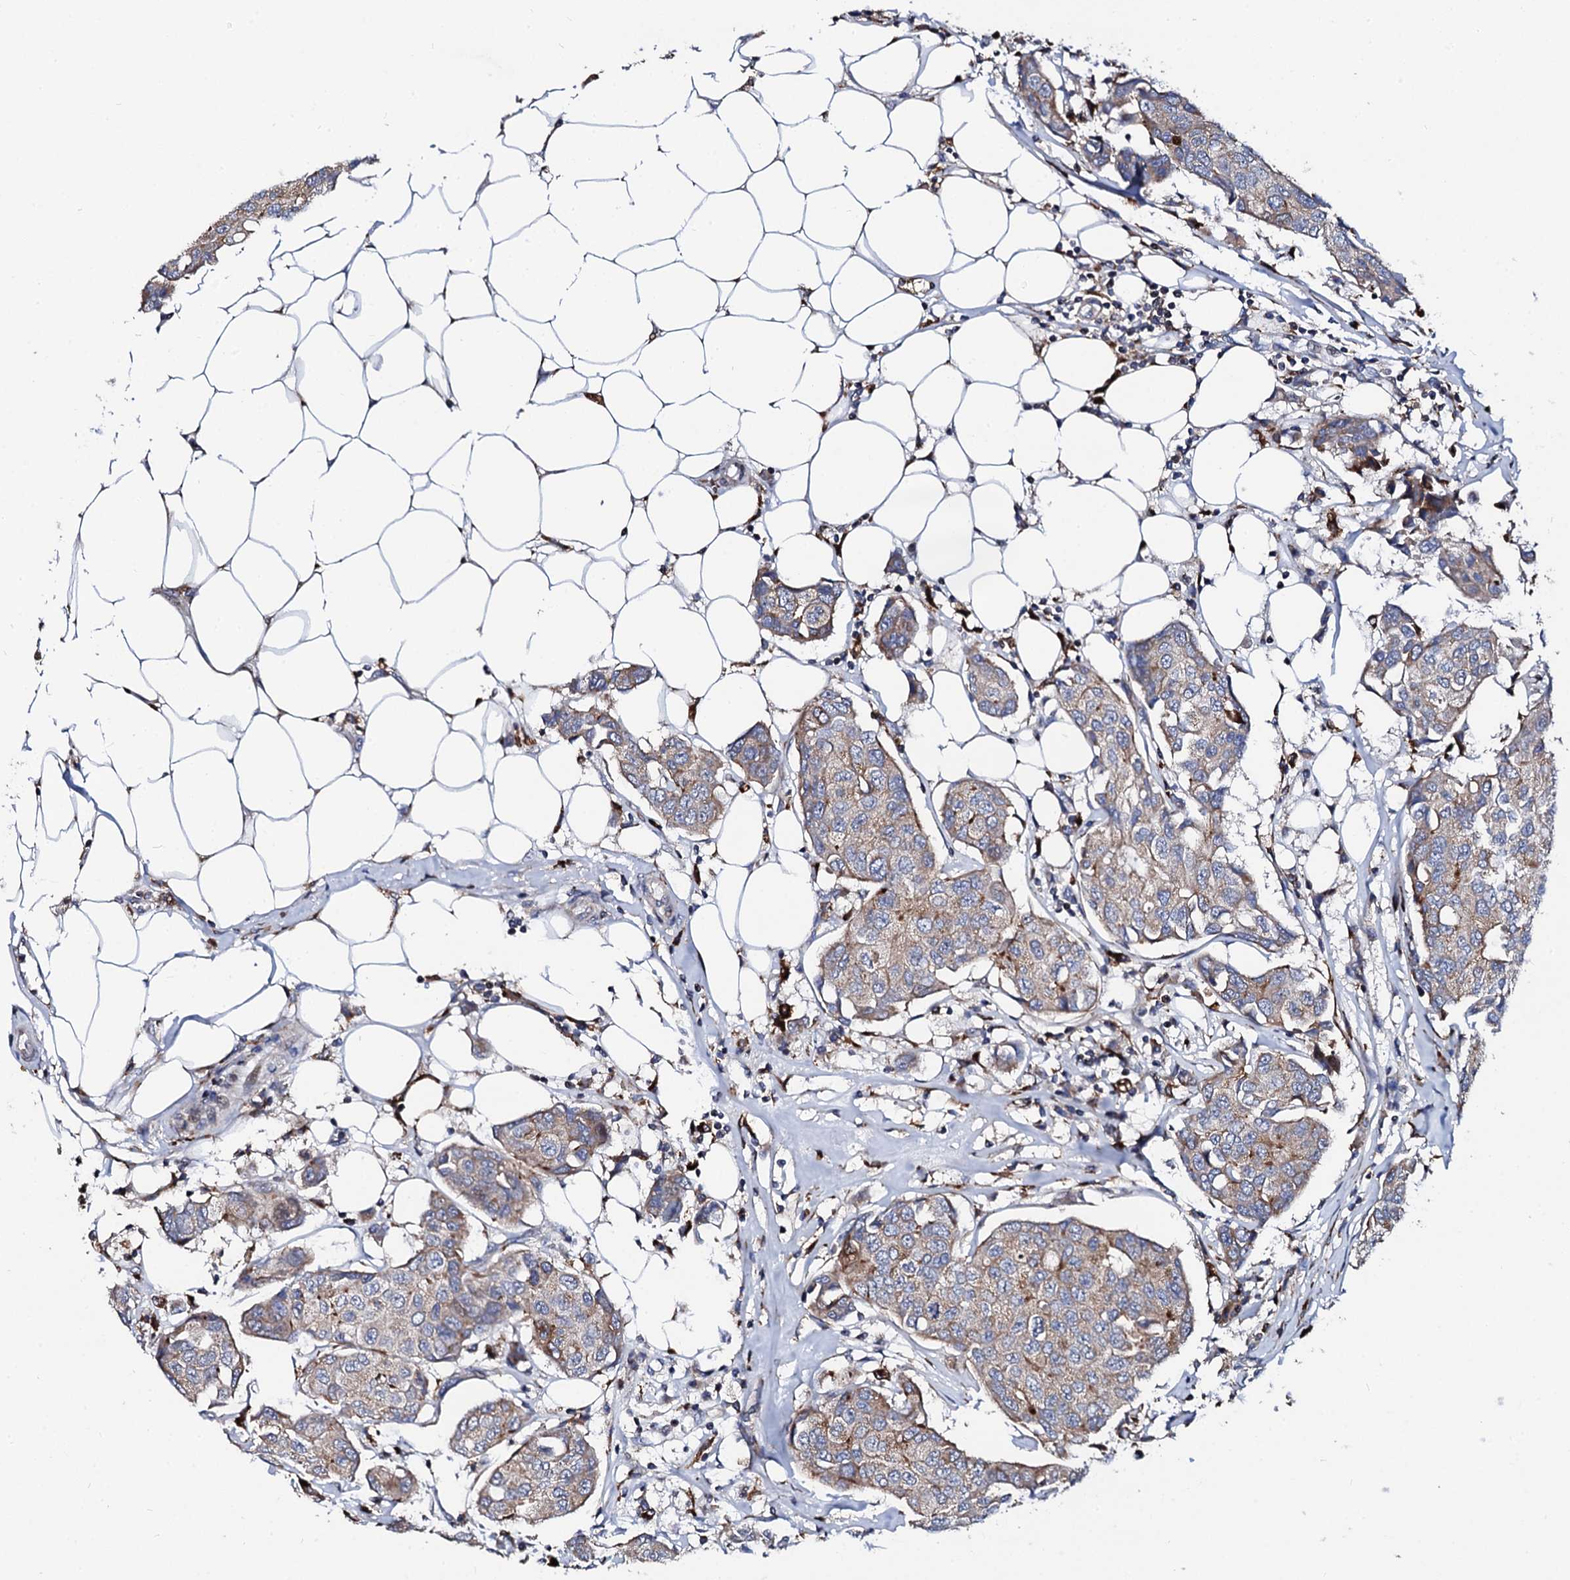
{"staining": {"intensity": "weak", "quantity": "25%-75%", "location": "cytoplasmic/membranous"}, "tissue": "breast cancer", "cell_type": "Tumor cells", "image_type": "cancer", "snomed": [{"axis": "morphology", "description": "Duct carcinoma"}, {"axis": "topography", "description": "Breast"}], "caption": "Immunohistochemical staining of human intraductal carcinoma (breast) displays low levels of weak cytoplasmic/membranous protein staining in about 25%-75% of tumor cells.", "gene": "TCIRG1", "patient": {"sex": "female", "age": 80}}